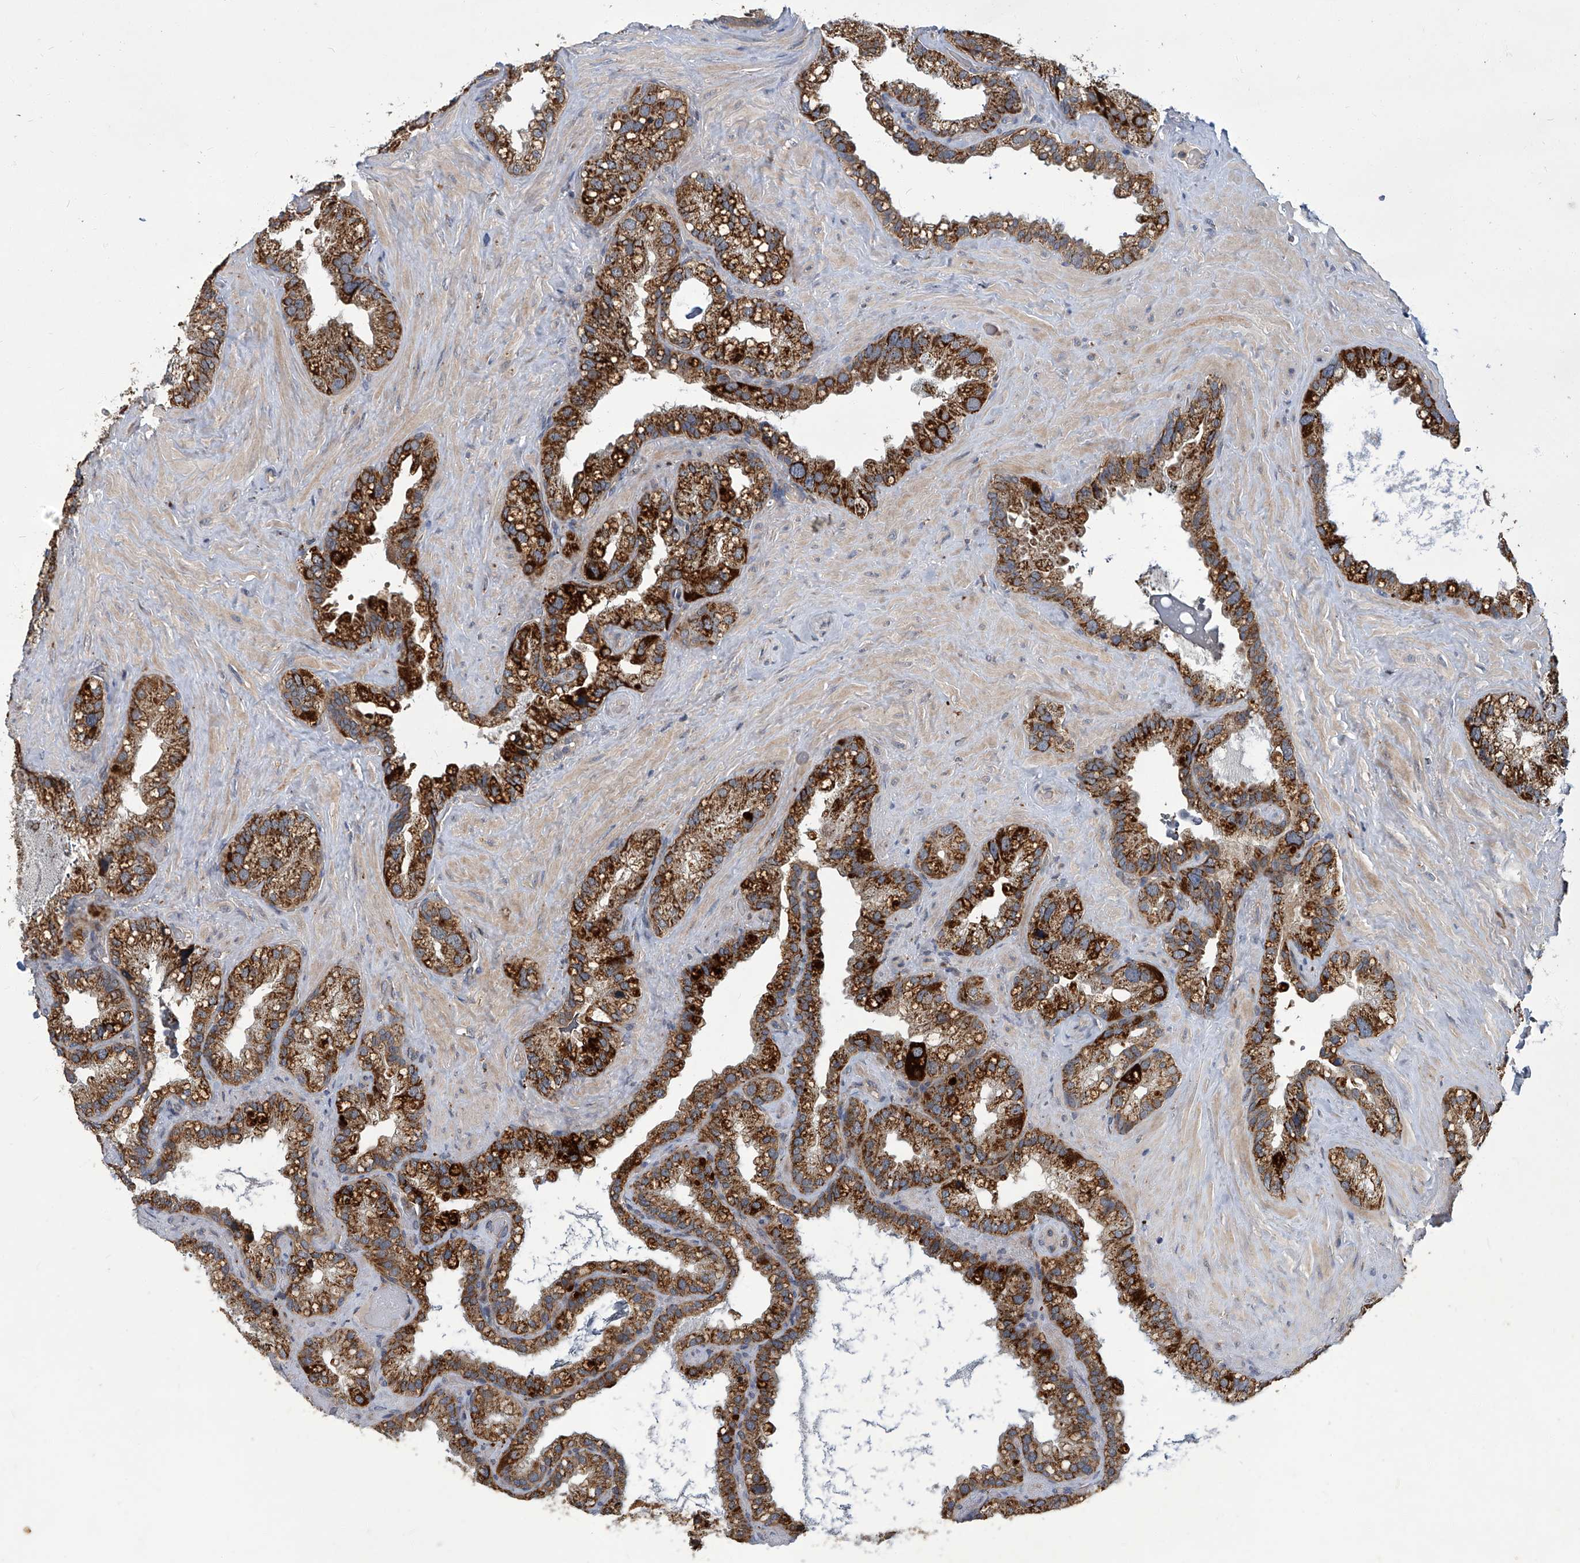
{"staining": {"intensity": "strong", "quantity": ">75%", "location": "cytoplasmic/membranous"}, "tissue": "seminal vesicle", "cell_type": "Glandular cells", "image_type": "normal", "snomed": [{"axis": "morphology", "description": "Normal tissue, NOS"}, {"axis": "topography", "description": "Prostate"}, {"axis": "topography", "description": "Seminal veicle"}], "caption": "A high amount of strong cytoplasmic/membranous staining is appreciated in about >75% of glandular cells in benign seminal vesicle.", "gene": "TNFRSF13B", "patient": {"sex": "male", "age": 68}}